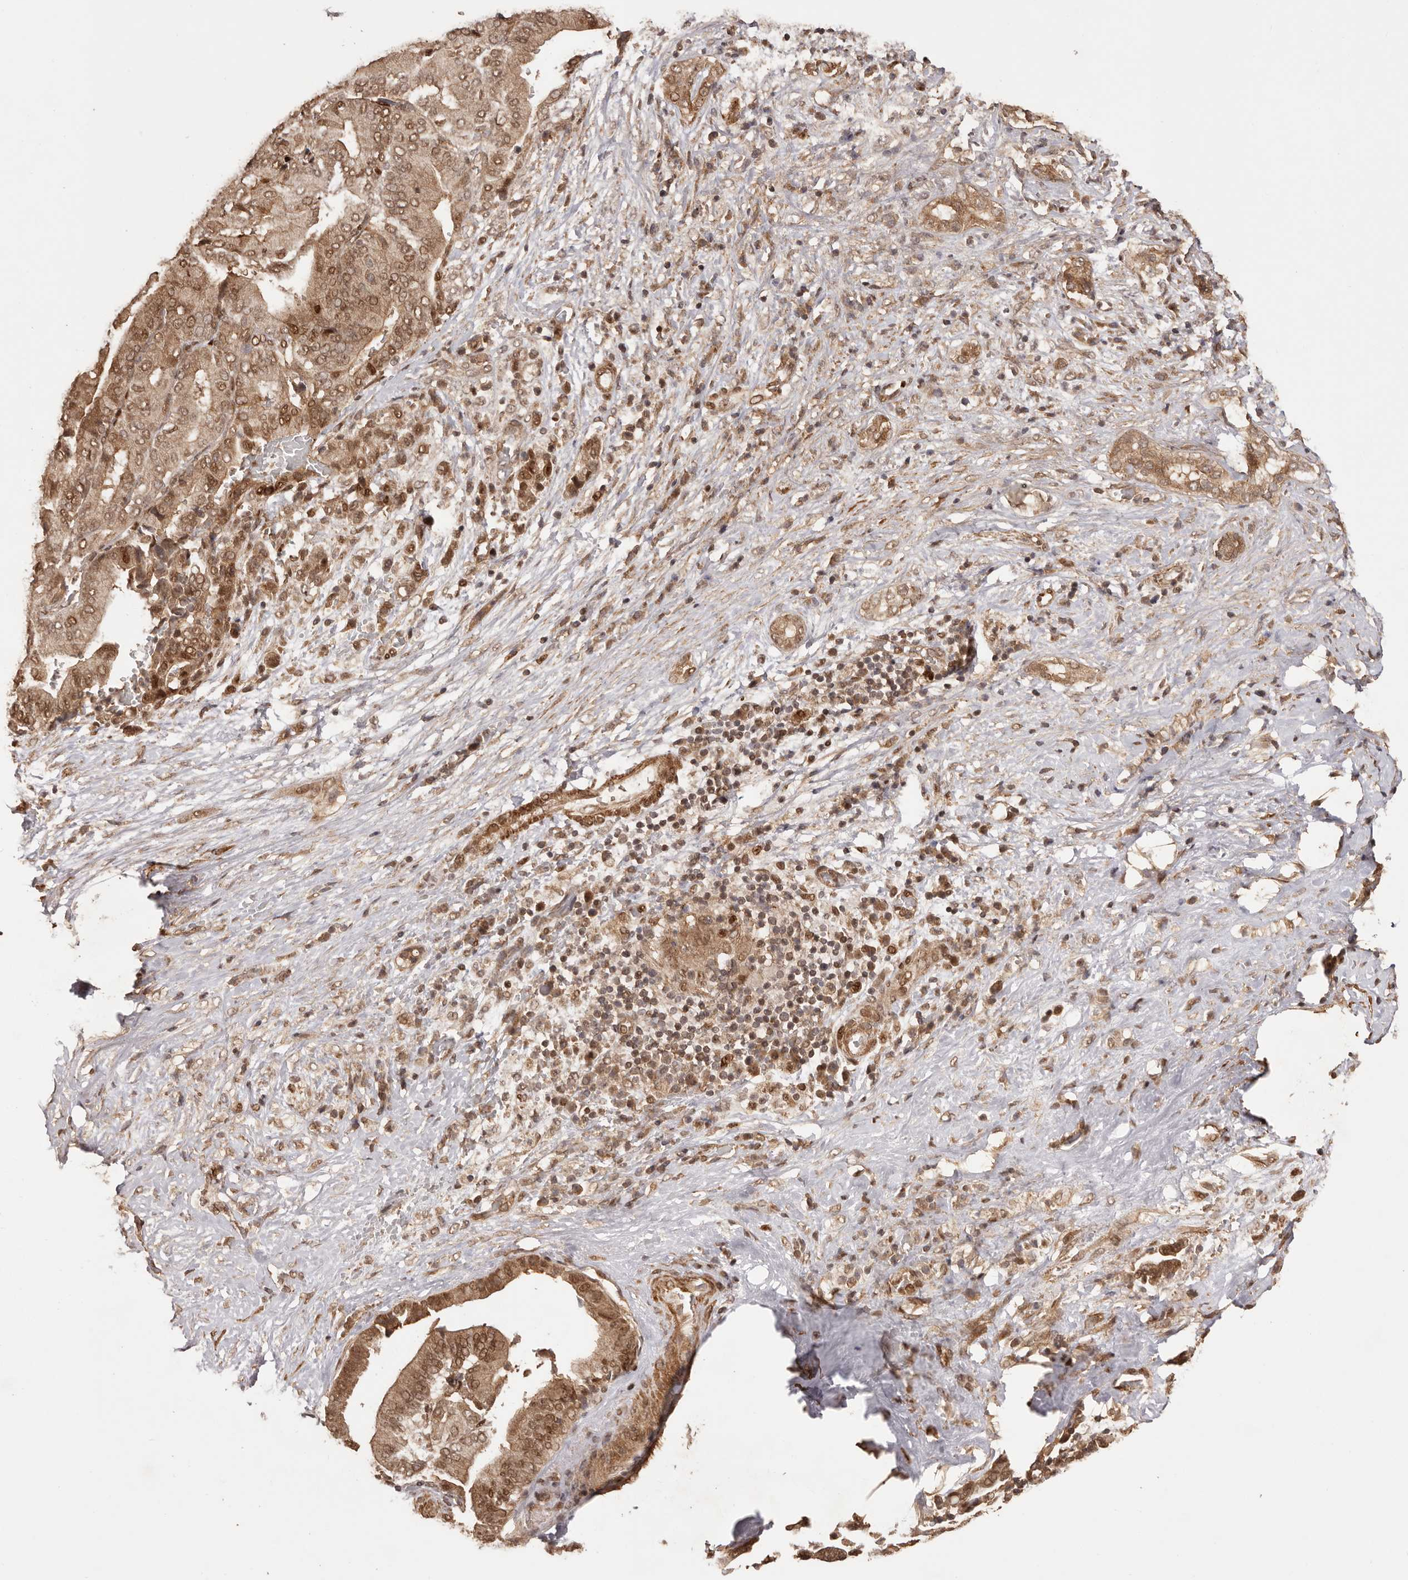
{"staining": {"intensity": "moderate", "quantity": ">75%", "location": "cytoplasmic/membranous,nuclear"}, "tissue": "liver cancer", "cell_type": "Tumor cells", "image_type": "cancer", "snomed": [{"axis": "morphology", "description": "Cholangiocarcinoma"}, {"axis": "topography", "description": "Liver"}], "caption": "Brown immunohistochemical staining in human cholangiocarcinoma (liver) reveals moderate cytoplasmic/membranous and nuclear expression in about >75% of tumor cells. (Brightfield microscopy of DAB IHC at high magnification).", "gene": "UBR2", "patient": {"sex": "female", "age": 75}}